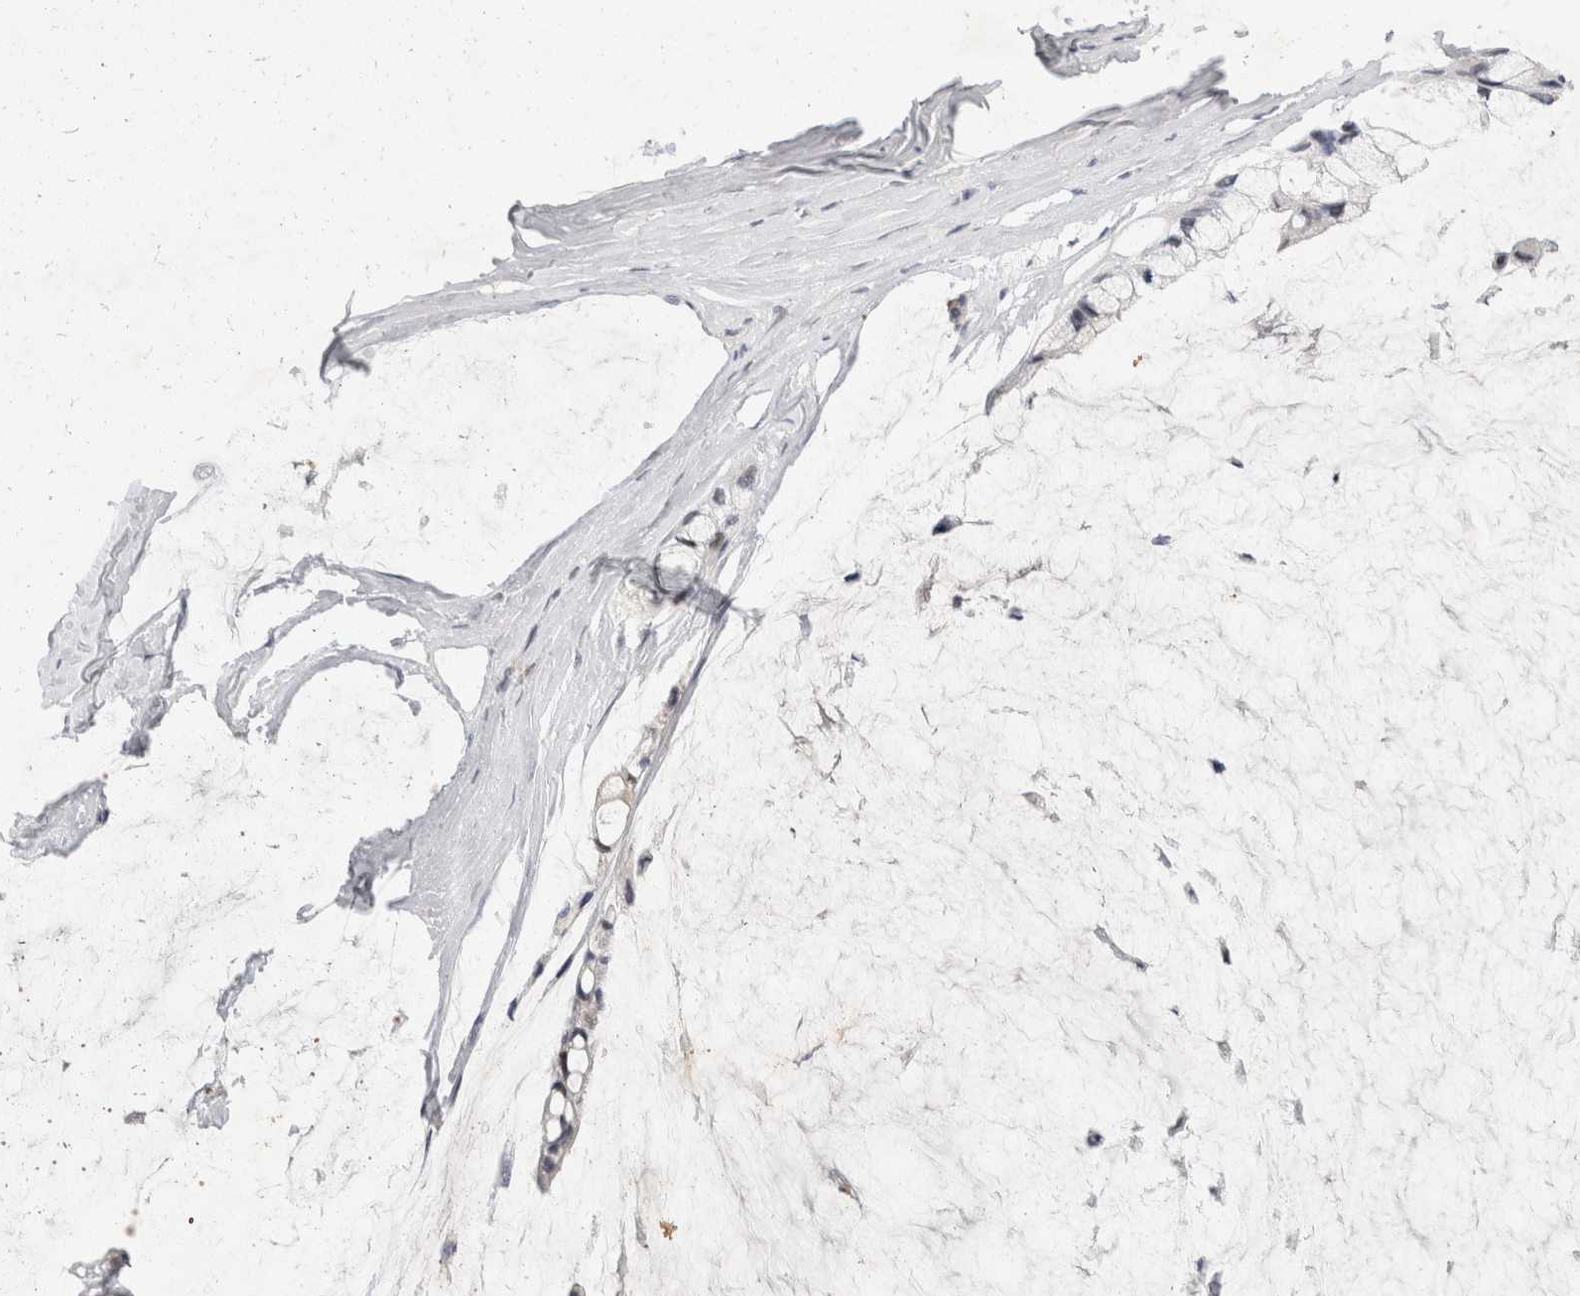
{"staining": {"intensity": "negative", "quantity": "none", "location": "none"}, "tissue": "ovarian cancer", "cell_type": "Tumor cells", "image_type": "cancer", "snomed": [{"axis": "morphology", "description": "Cystadenocarcinoma, mucinous, NOS"}, {"axis": "topography", "description": "Ovary"}], "caption": "Ovarian mucinous cystadenocarcinoma stained for a protein using immunohistochemistry (IHC) demonstrates no staining tumor cells.", "gene": "TOM1L2", "patient": {"sex": "female", "age": 39}}